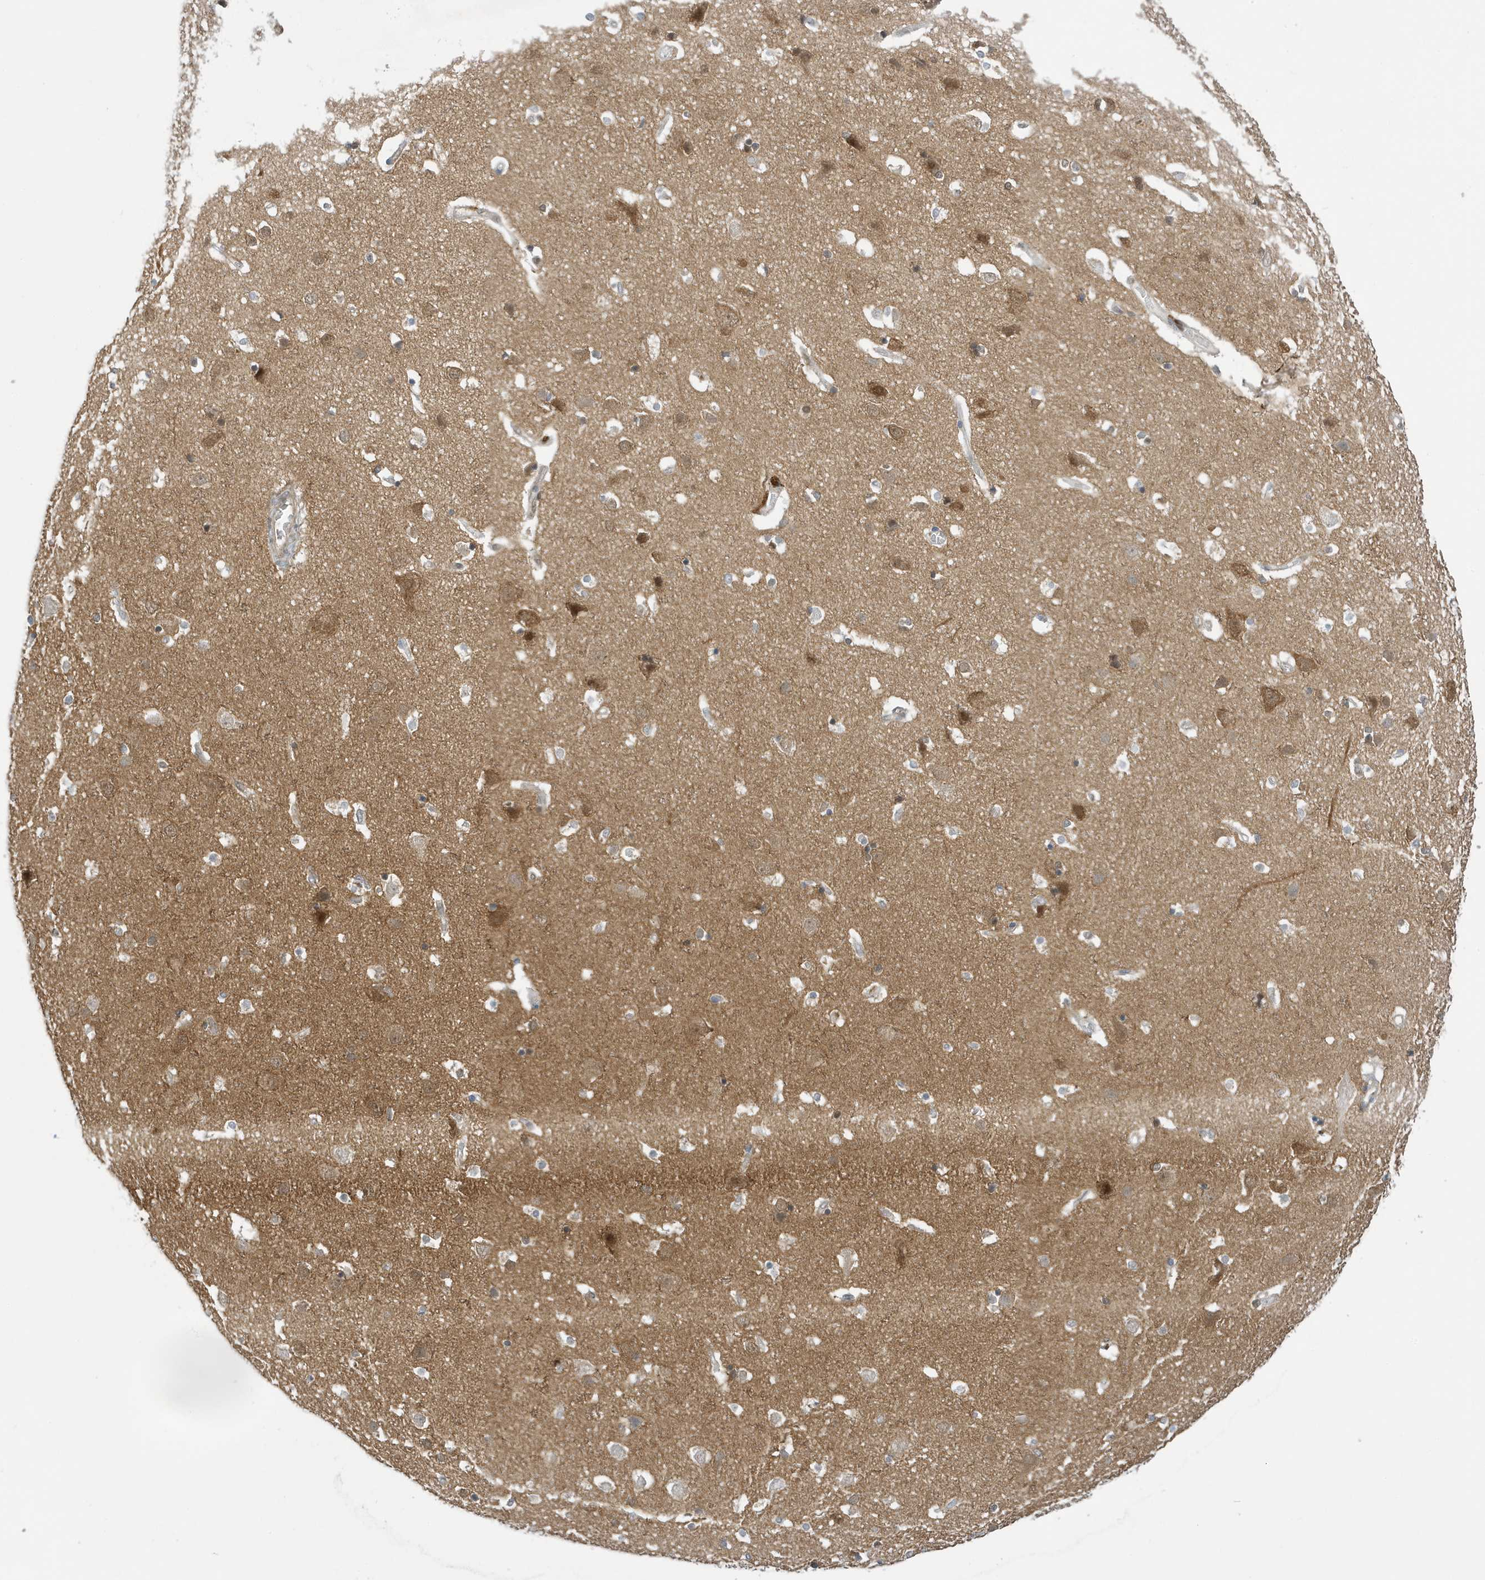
{"staining": {"intensity": "negative", "quantity": "none", "location": "none"}, "tissue": "cerebral cortex", "cell_type": "Endothelial cells", "image_type": "normal", "snomed": [{"axis": "morphology", "description": "Normal tissue, NOS"}, {"axis": "topography", "description": "Cerebral cortex"}], "caption": "Cerebral cortex was stained to show a protein in brown. There is no significant expression in endothelial cells. (Brightfield microscopy of DAB (3,3'-diaminobenzidine) IHC at high magnification).", "gene": "NCOA7", "patient": {"sex": "male", "age": 54}}